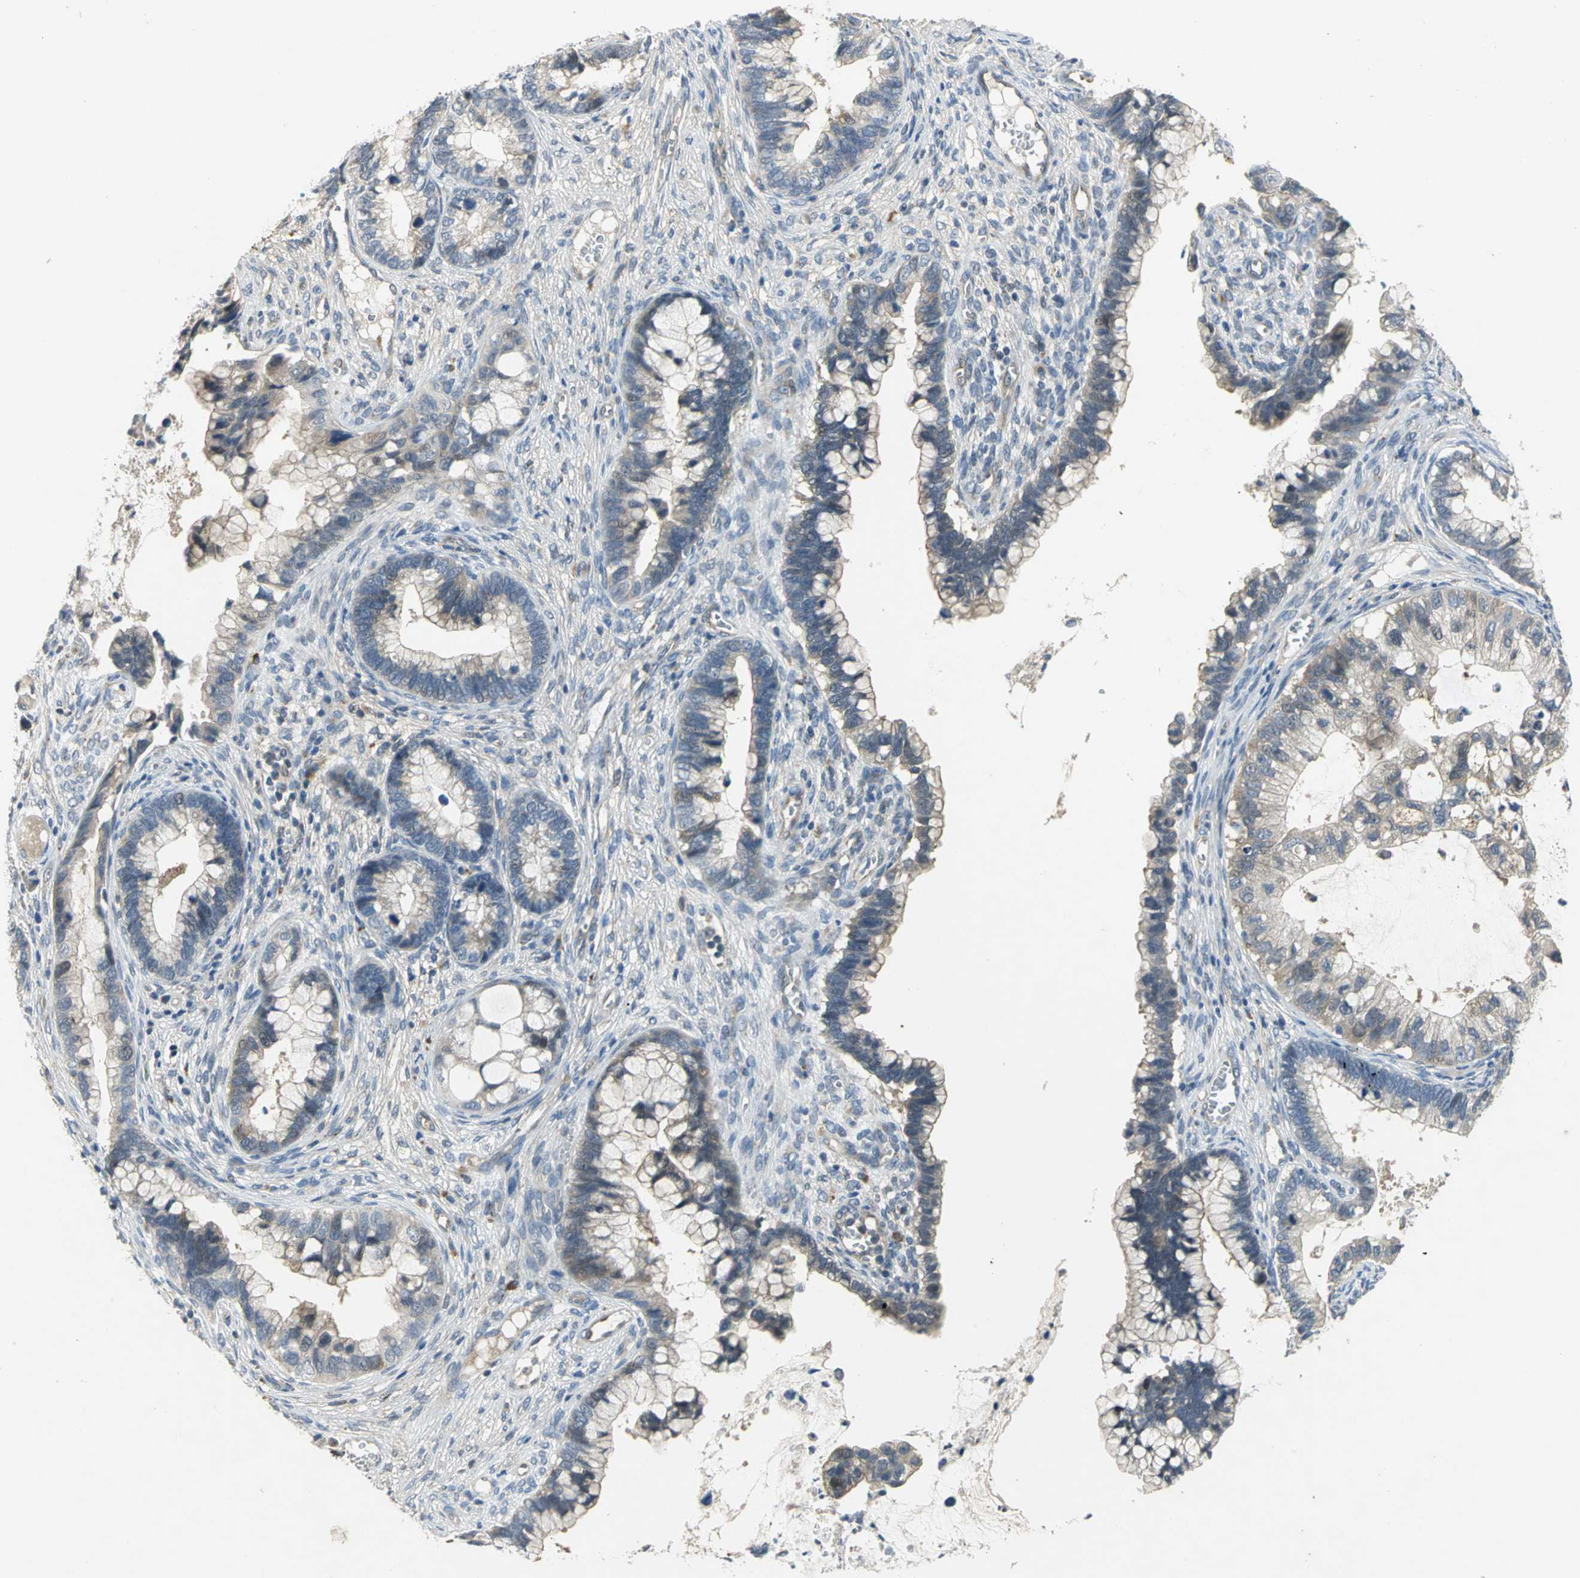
{"staining": {"intensity": "moderate", "quantity": "<25%", "location": "cytoplasmic/membranous"}, "tissue": "cervical cancer", "cell_type": "Tumor cells", "image_type": "cancer", "snomed": [{"axis": "morphology", "description": "Adenocarcinoma, NOS"}, {"axis": "topography", "description": "Cervix"}], "caption": "IHC micrograph of cervical cancer stained for a protein (brown), which reveals low levels of moderate cytoplasmic/membranous positivity in about <25% of tumor cells.", "gene": "IL17RB", "patient": {"sex": "female", "age": 44}}